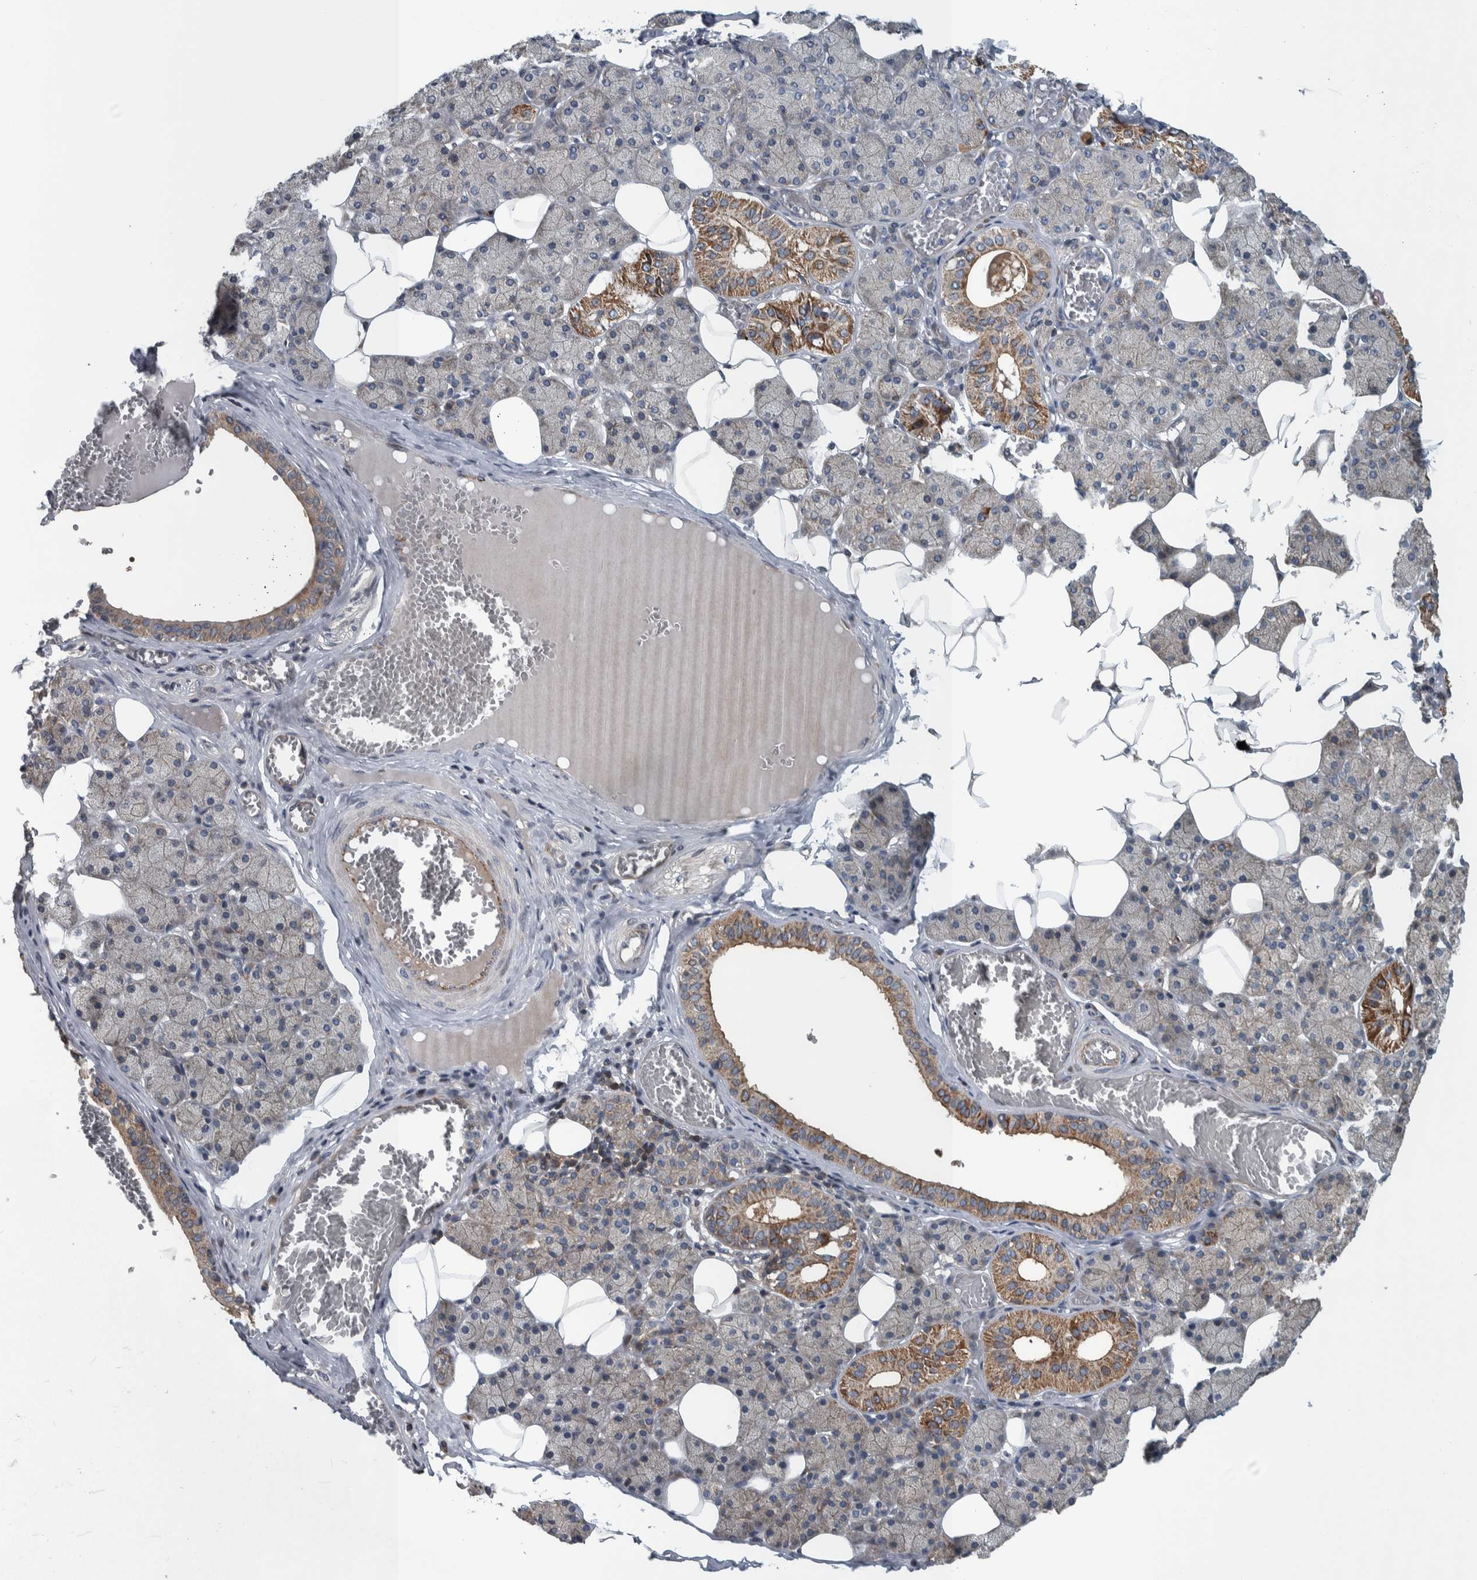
{"staining": {"intensity": "moderate", "quantity": "<25%", "location": "cytoplasmic/membranous"}, "tissue": "salivary gland", "cell_type": "Glandular cells", "image_type": "normal", "snomed": [{"axis": "morphology", "description": "Normal tissue, NOS"}, {"axis": "topography", "description": "Salivary gland"}], "caption": "An immunohistochemistry (IHC) image of normal tissue is shown. Protein staining in brown labels moderate cytoplasmic/membranous positivity in salivary gland within glandular cells. (Stains: DAB (3,3'-diaminobenzidine) in brown, nuclei in blue, Microscopy: brightfield microscopy at high magnification).", "gene": "BAIAP2L1", "patient": {"sex": "female", "age": 33}}